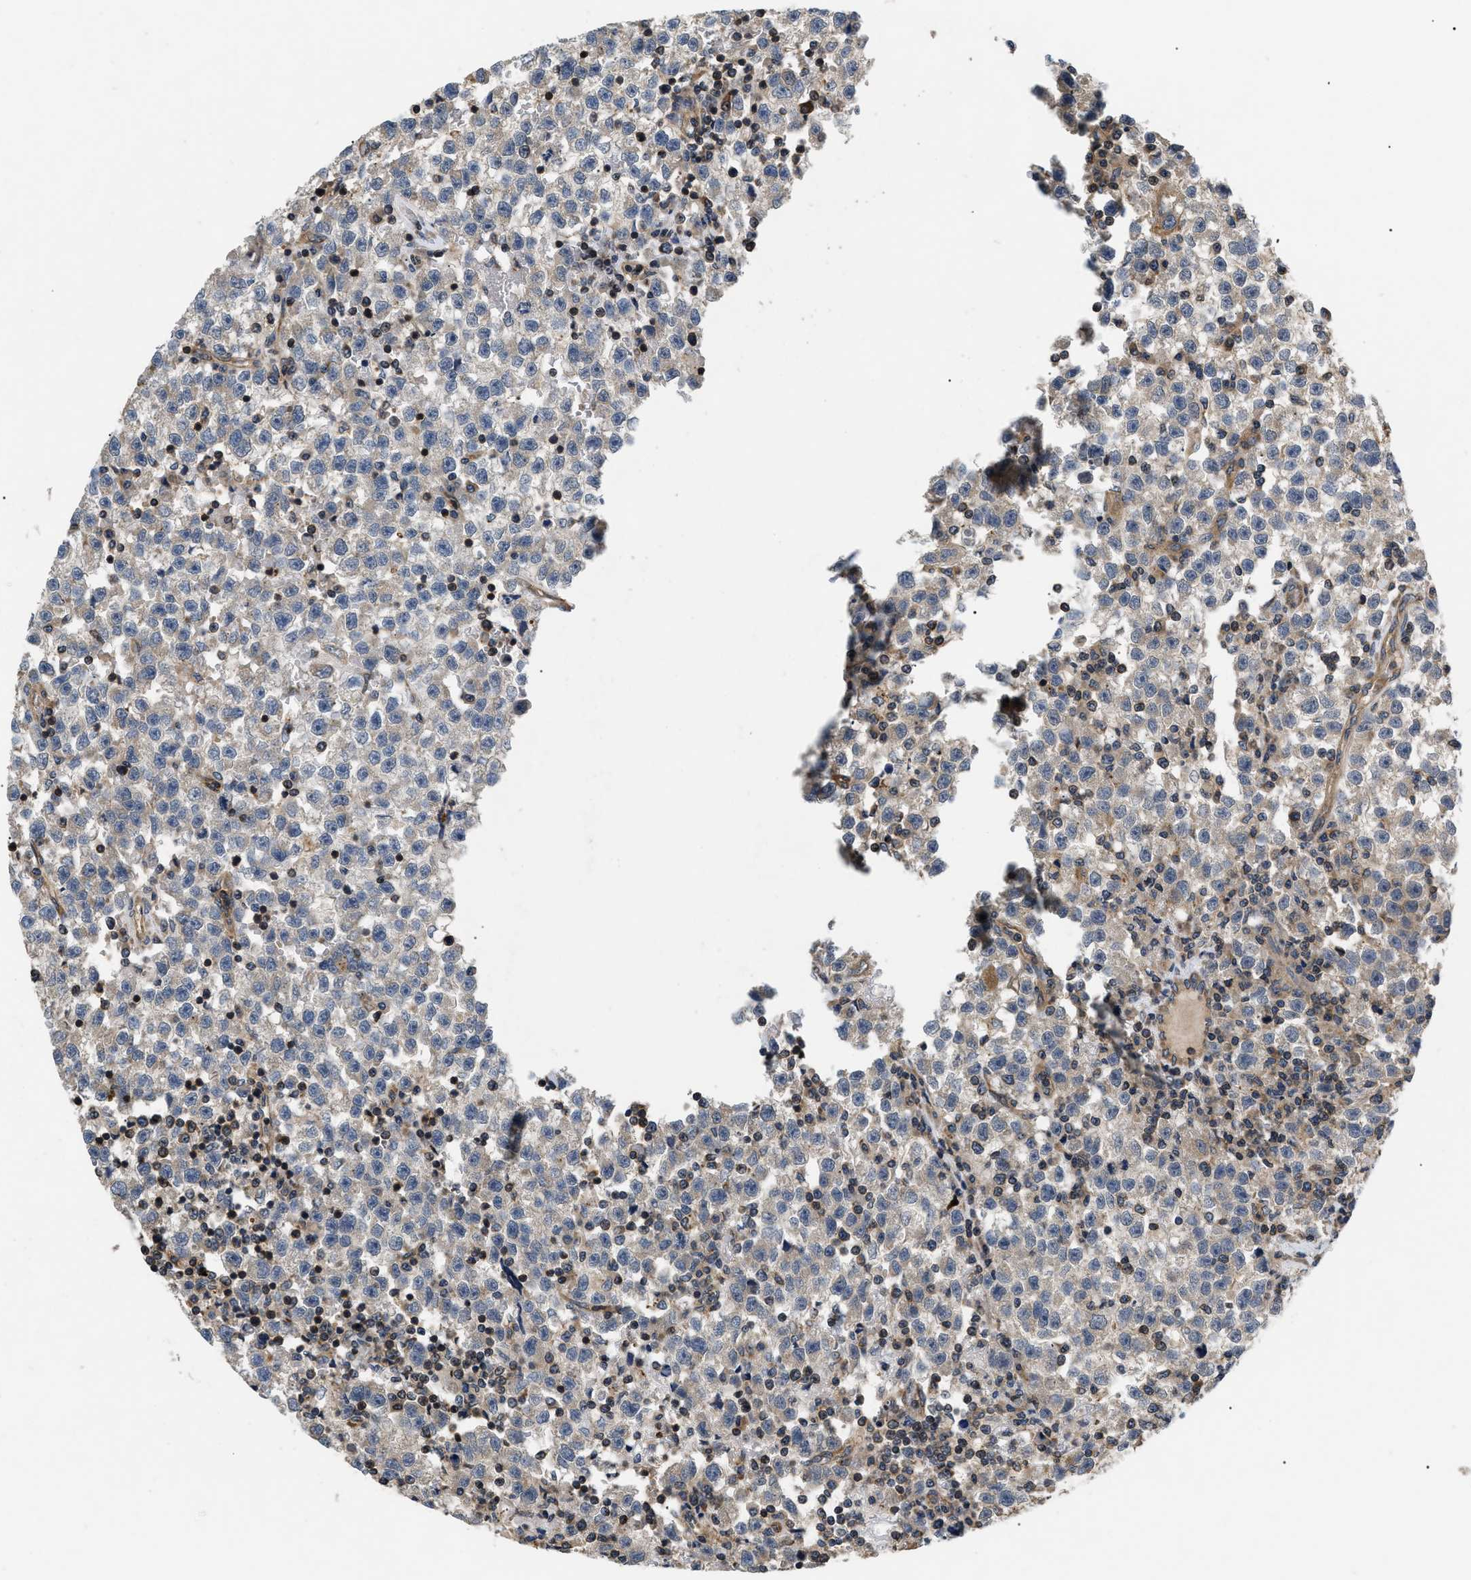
{"staining": {"intensity": "weak", "quantity": "<25%", "location": "cytoplasmic/membranous"}, "tissue": "testis cancer", "cell_type": "Tumor cells", "image_type": "cancer", "snomed": [{"axis": "morphology", "description": "Seminoma, NOS"}, {"axis": "topography", "description": "Testis"}], "caption": "Tumor cells show no significant staining in testis cancer.", "gene": "HMGCR", "patient": {"sex": "male", "age": 22}}